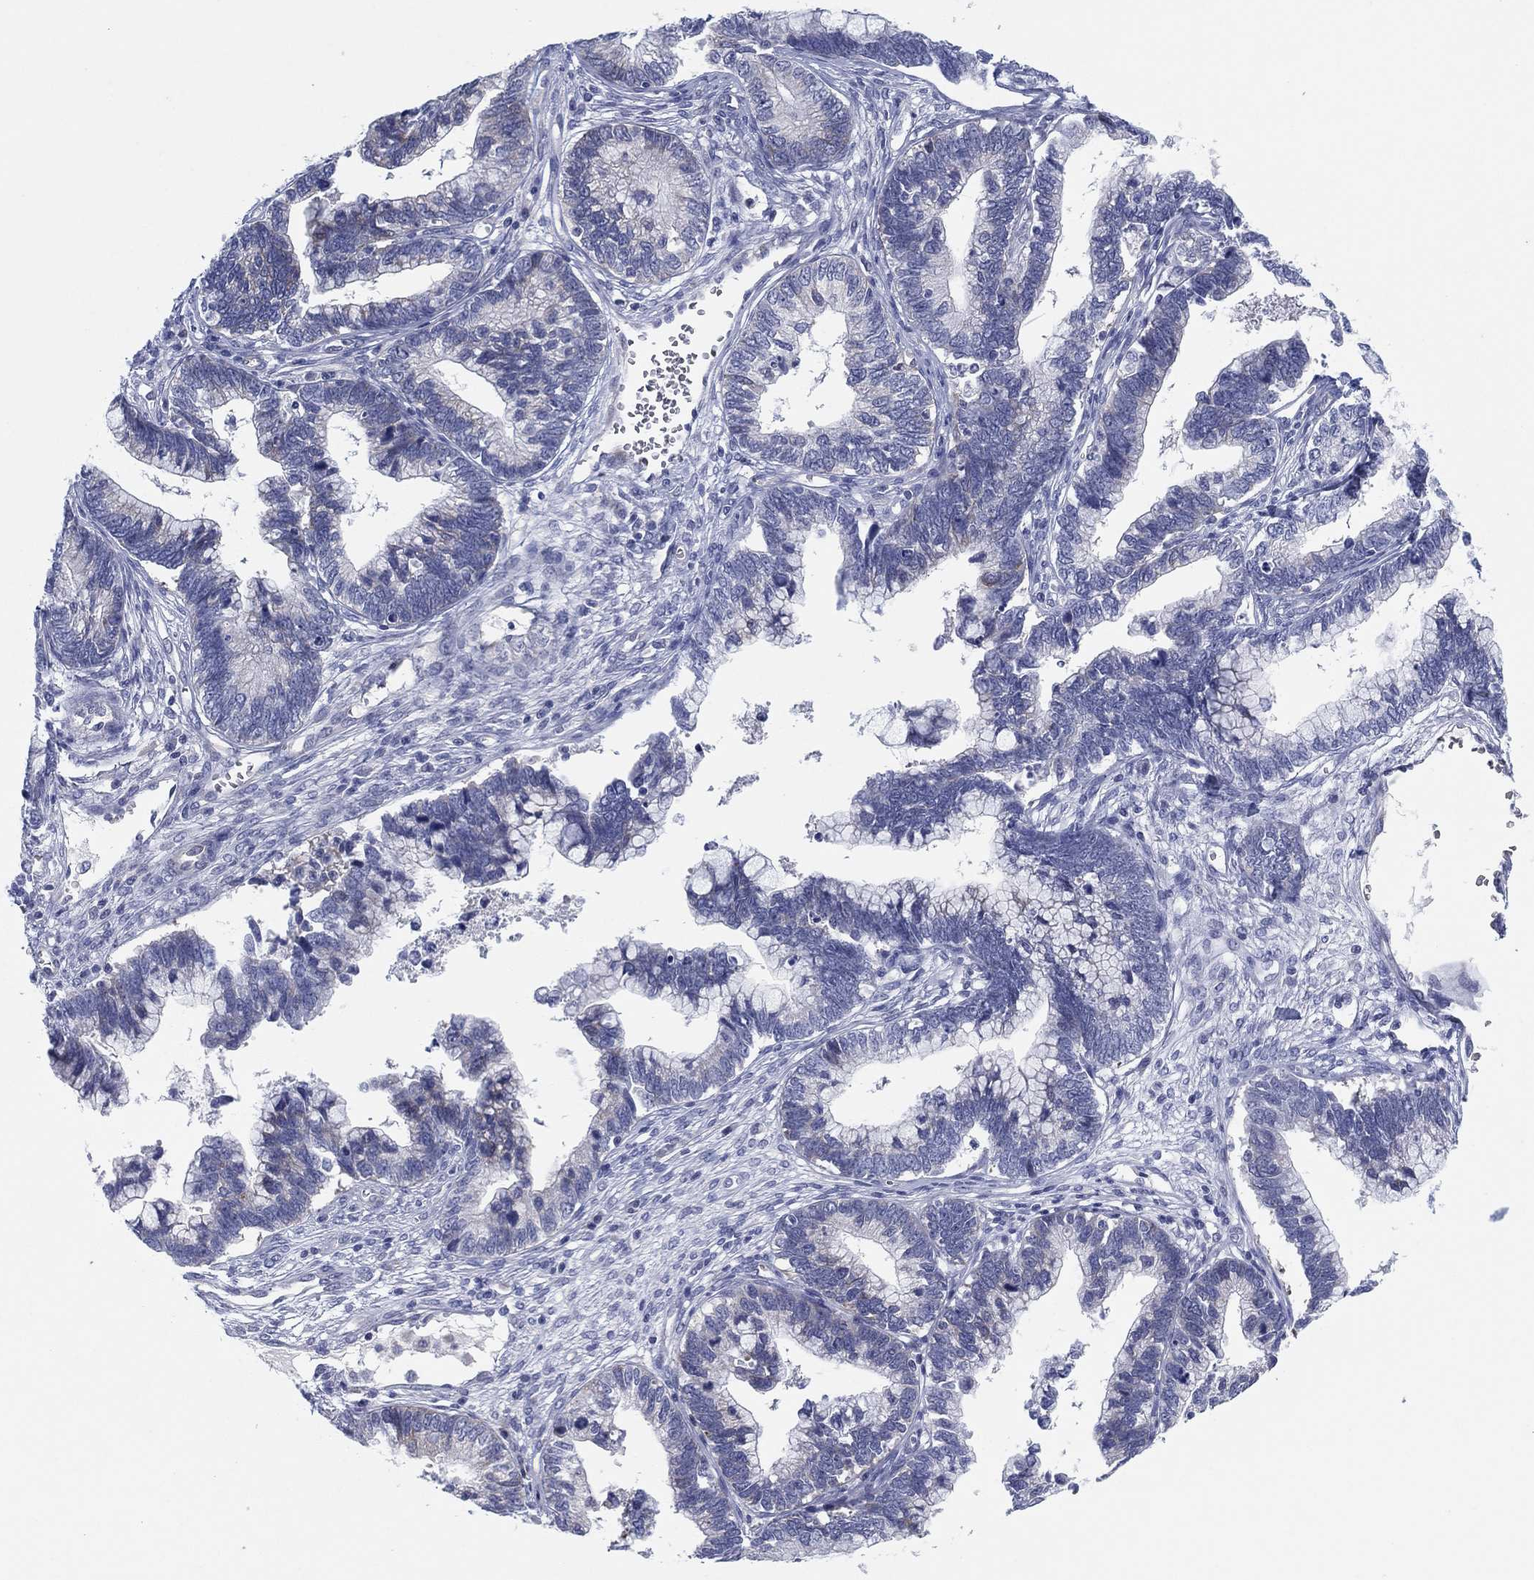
{"staining": {"intensity": "negative", "quantity": "none", "location": "none"}, "tissue": "cervical cancer", "cell_type": "Tumor cells", "image_type": "cancer", "snomed": [{"axis": "morphology", "description": "Adenocarcinoma, NOS"}, {"axis": "topography", "description": "Cervix"}], "caption": "IHC histopathology image of cervical cancer stained for a protein (brown), which shows no staining in tumor cells.", "gene": "HEATR4", "patient": {"sex": "female", "age": 44}}